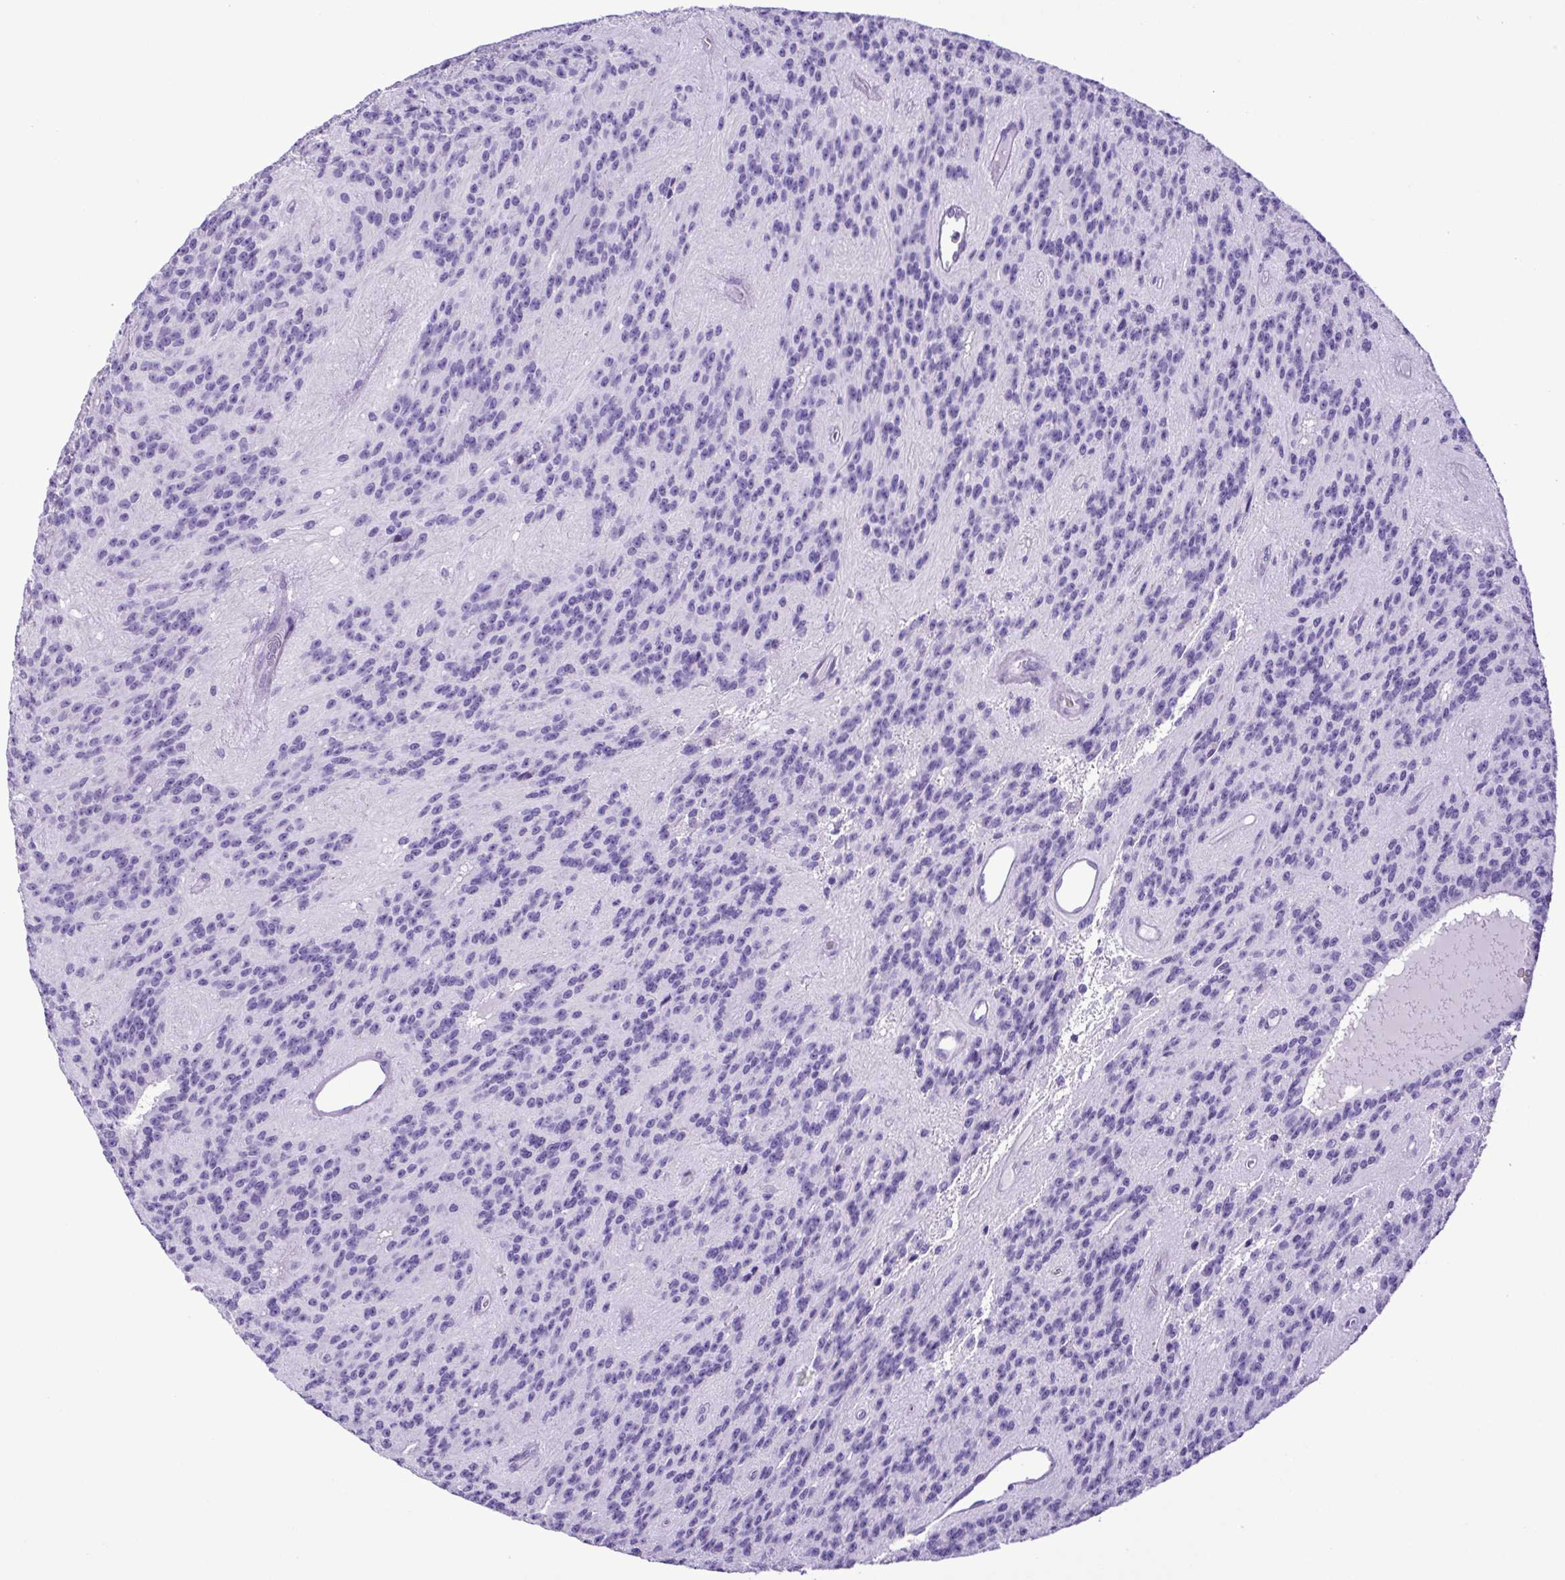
{"staining": {"intensity": "negative", "quantity": "none", "location": "none"}, "tissue": "glioma", "cell_type": "Tumor cells", "image_type": "cancer", "snomed": [{"axis": "morphology", "description": "Glioma, malignant, Low grade"}, {"axis": "topography", "description": "Brain"}], "caption": "Tumor cells show no significant staining in glioma.", "gene": "SYT1", "patient": {"sex": "male", "age": 31}}